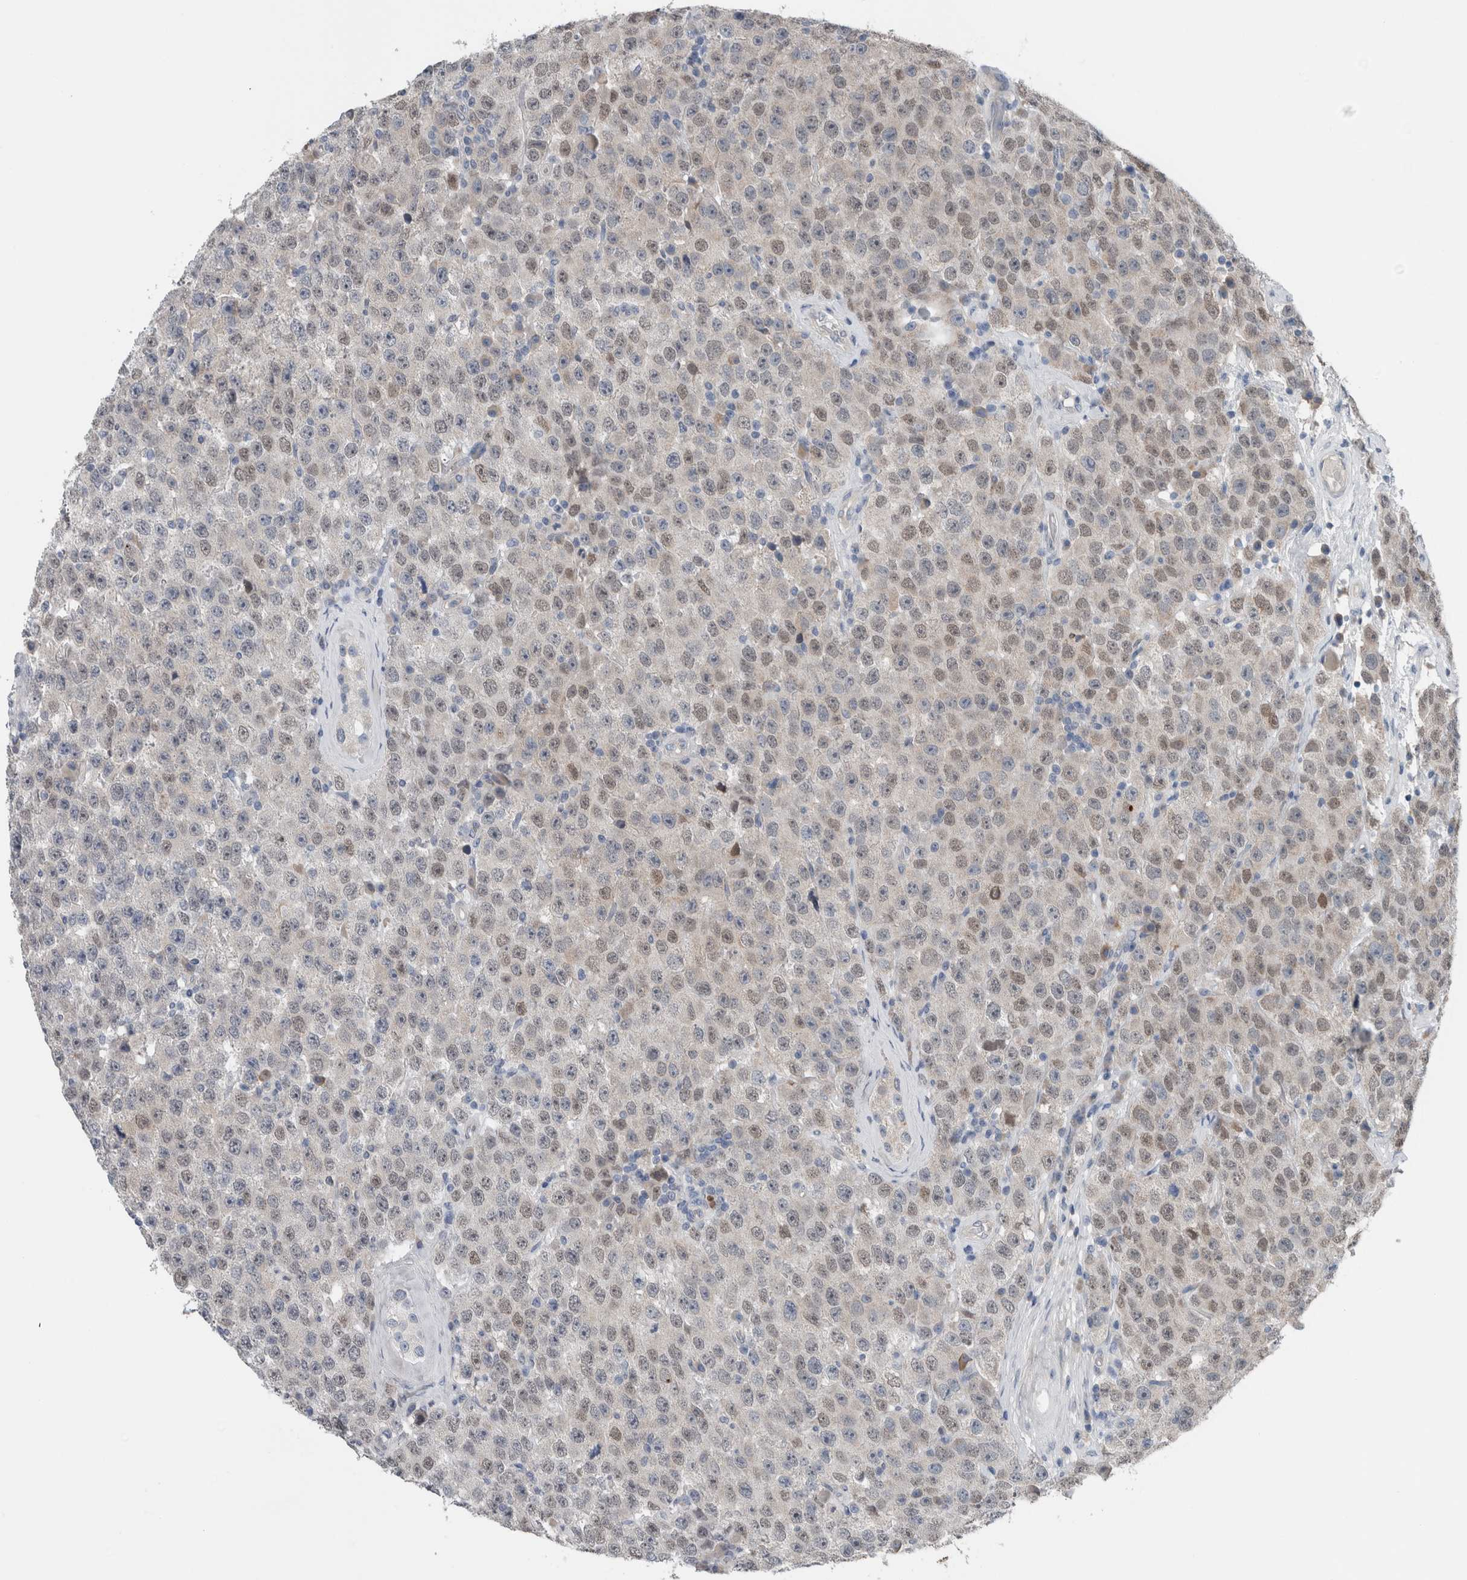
{"staining": {"intensity": "weak", "quantity": "<25%", "location": "nuclear"}, "tissue": "testis cancer", "cell_type": "Tumor cells", "image_type": "cancer", "snomed": [{"axis": "morphology", "description": "Seminoma, NOS"}, {"axis": "morphology", "description": "Carcinoma, Embryonal, NOS"}, {"axis": "topography", "description": "Testis"}], "caption": "A high-resolution photomicrograph shows immunohistochemistry (IHC) staining of embryonal carcinoma (testis), which demonstrates no significant expression in tumor cells.", "gene": "CRNN", "patient": {"sex": "male", "age": 28}}